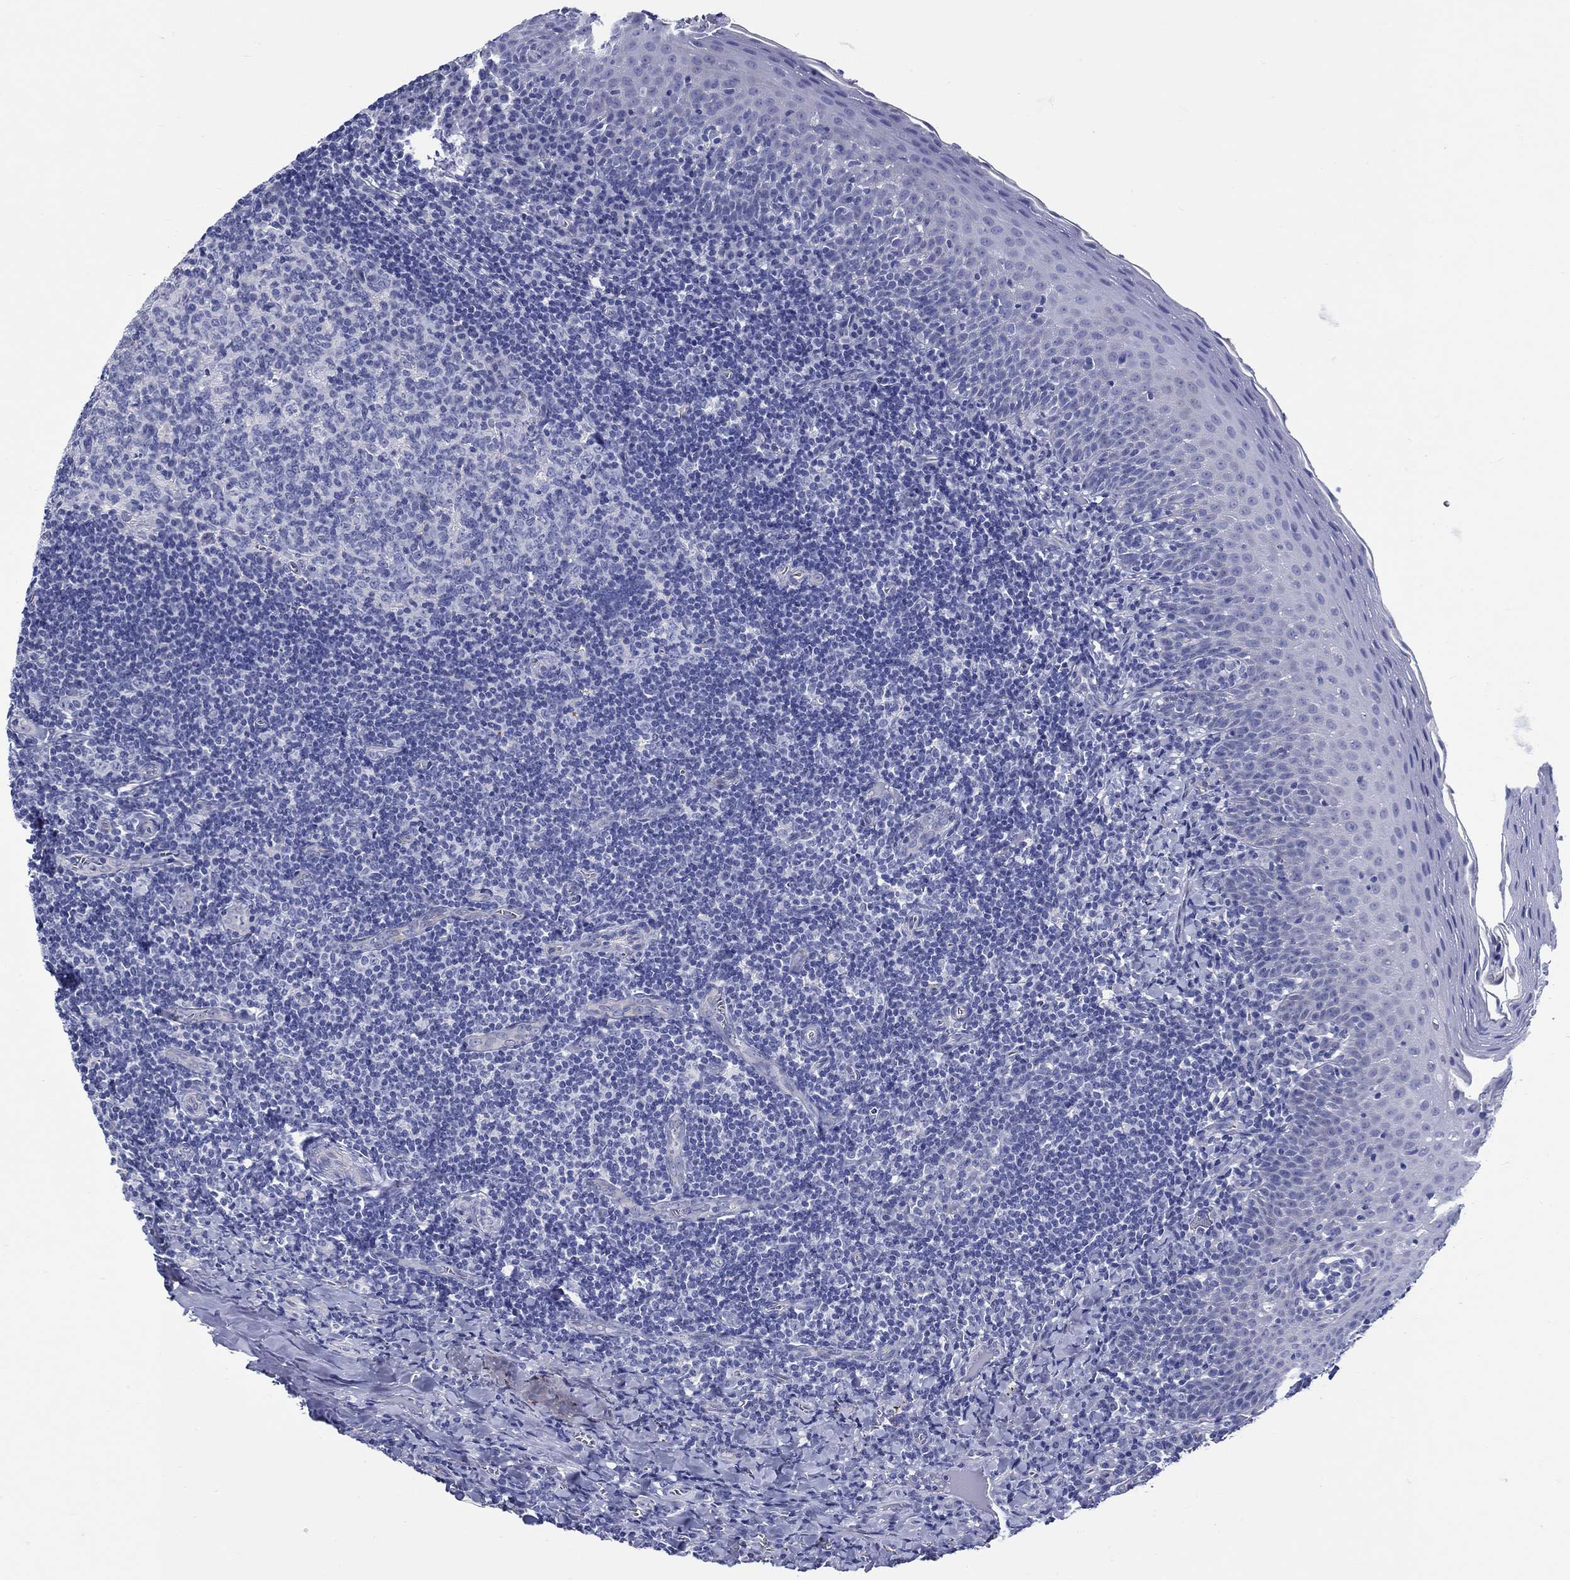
{"staining": {"intensity": "negative", "quantity": "none", "location": "none"}, "tissue": "tonsil", "cell_type": "Germinal center cells", "image_type": "normal", "snomed": [{"axis": "morphology", "description": "Normal tissue, NOS"}, {"axis": "morphology", "description": "Inflammation, NOS"}, {"axis": "topography", "description": "Tonsil"}], "caption": "Immunohistochemistry (IHC) histopathology image of unremarkable tonsil: tonsil stained with DAB (3,3'-diaminobenzidine) exhibits no significant protein positivity in germinal center cells.", "gene": "CRYGS", "patient": {"sex": "female", "age": 31}}